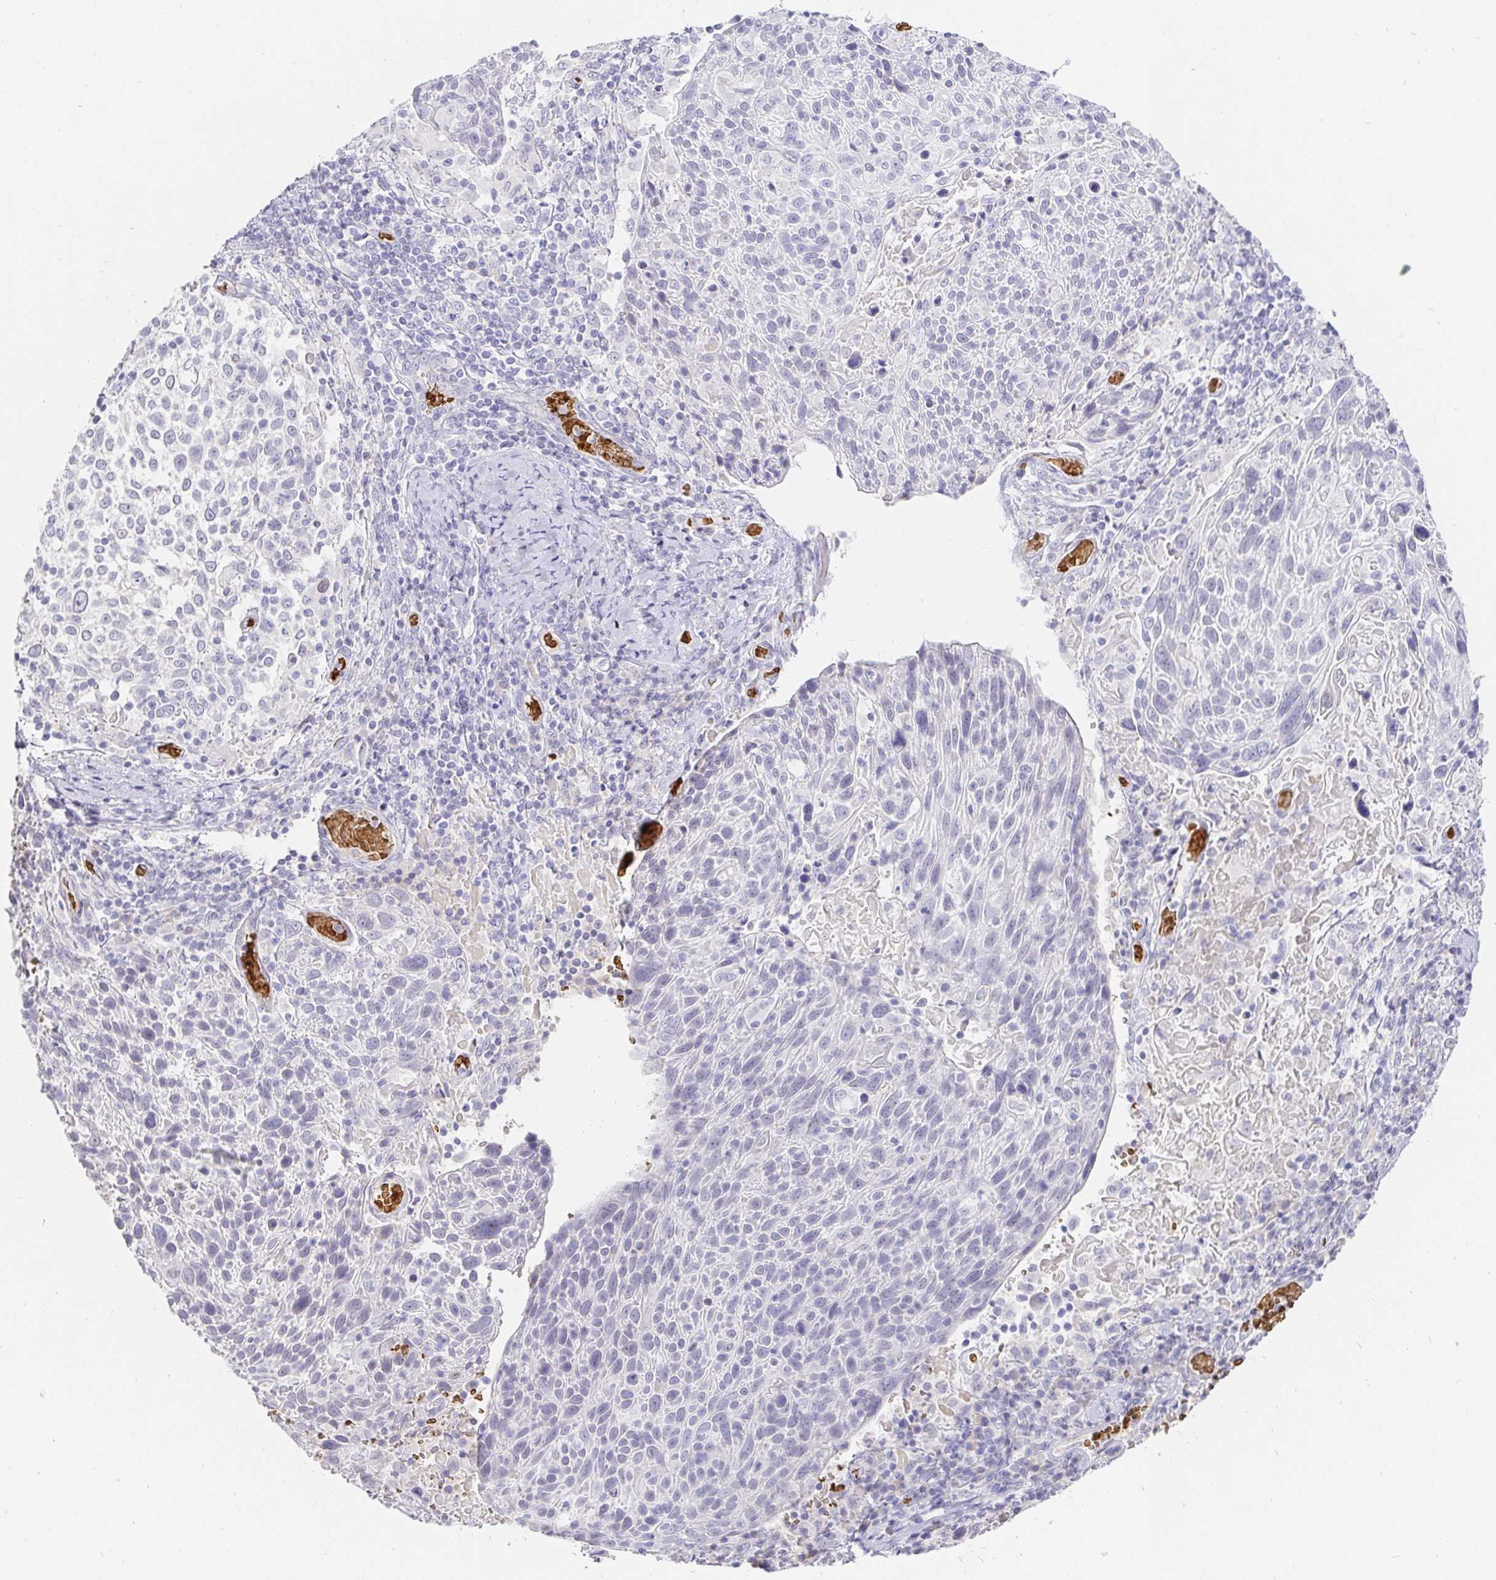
{"staining": {"intensity": "negative", "quantity": "none", "location": "none"}, "tissue": "cervical cancer", "cell_type": "Tumor cells", "image_type": "cancer", "snomed": [{"axis": "morphology", "description": "Squamous cell carcinoma, NOS"}, {"axis": "topography", "description": "Cervix"}], "caption": "IHC of cervical cancer exhibits no positivity in tumor cells.", "gene": "FGF21", "patient": {"sex": "female", "age": 61}}